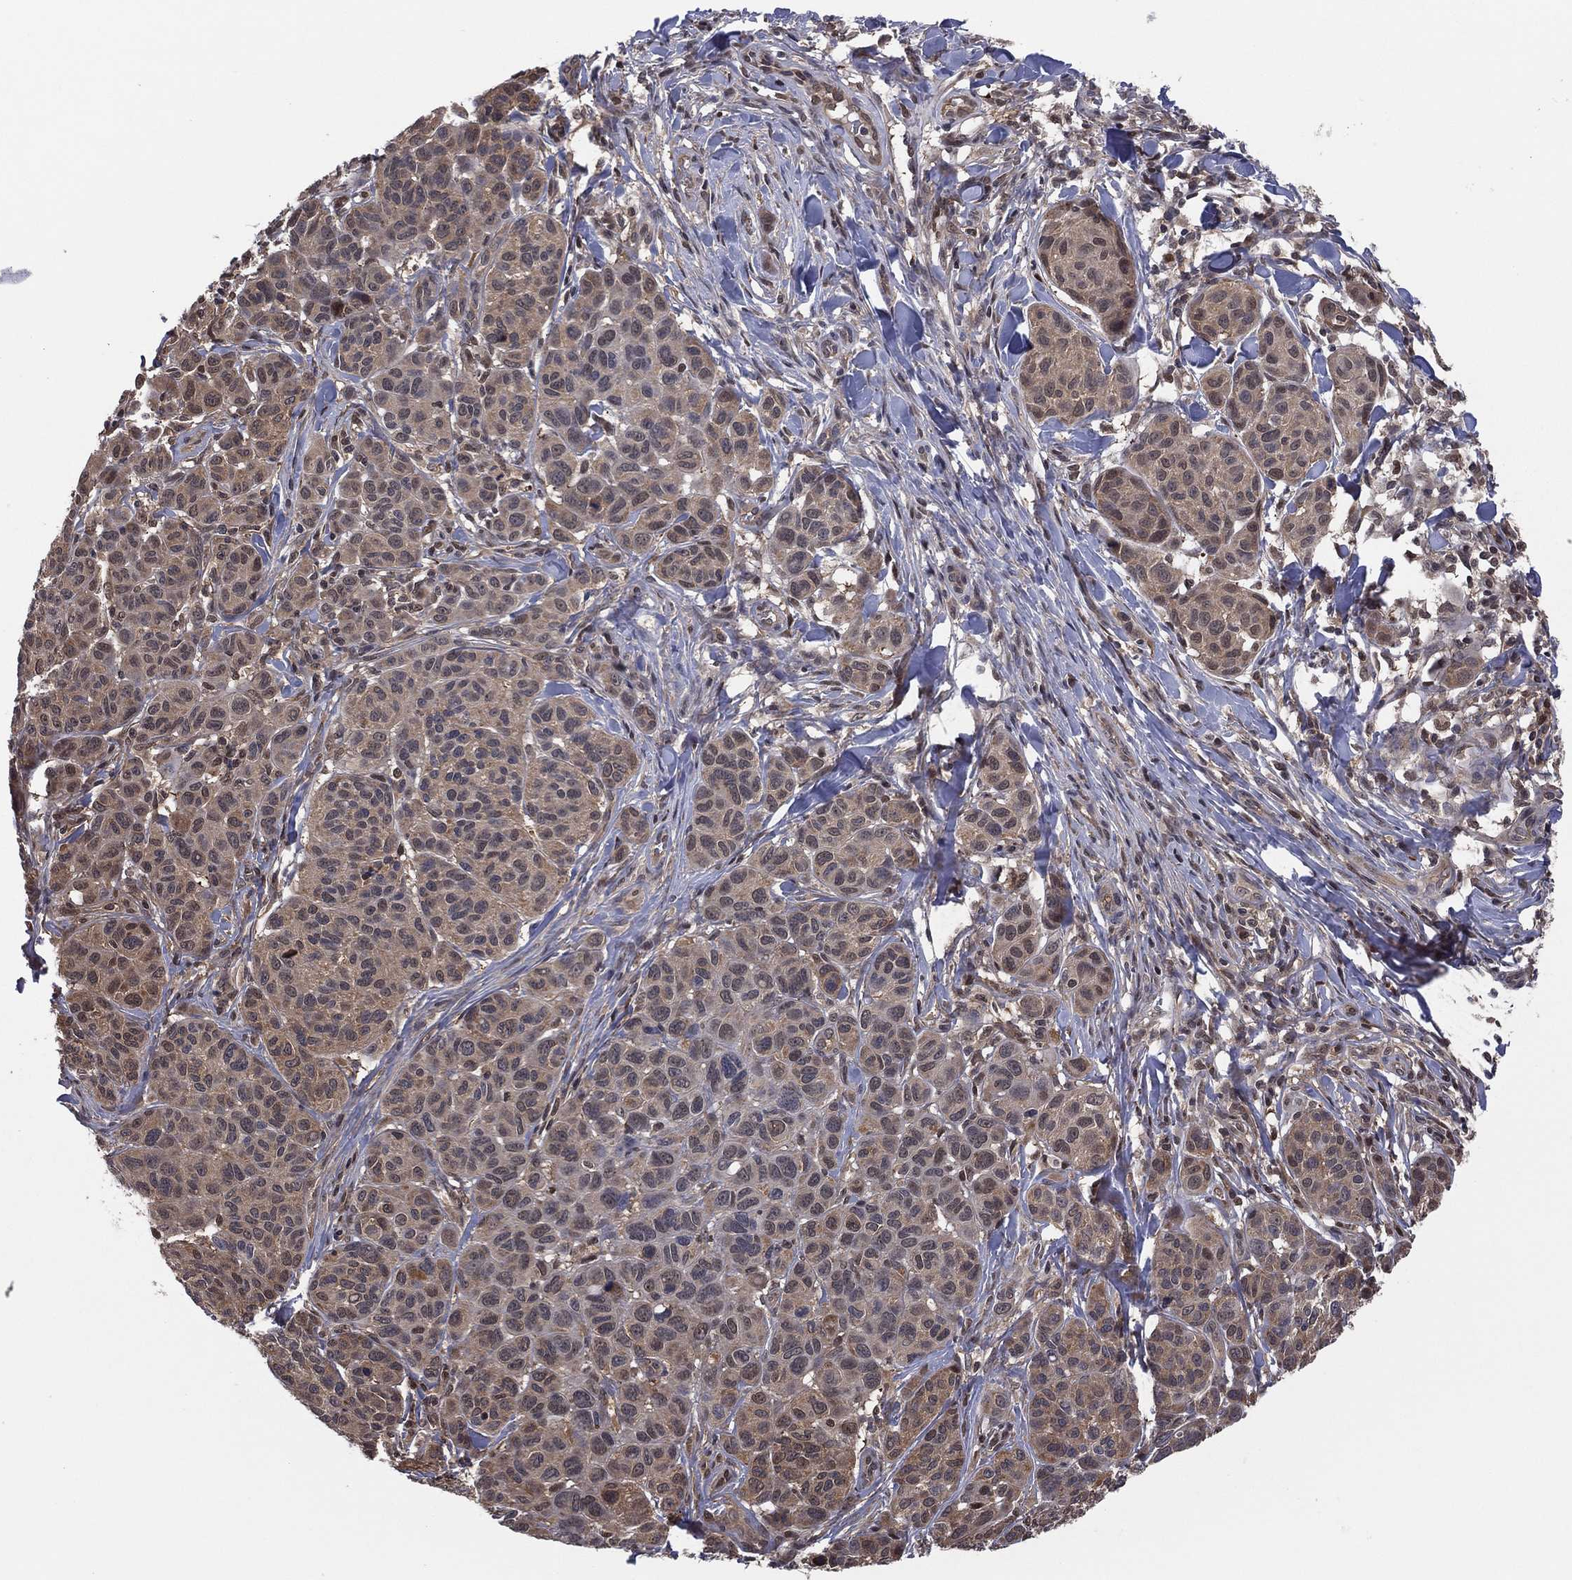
{"staining": {"intensity": "moderate", "quantity": "25%-75%", "location": "cytoplasmic/membranous"}, "tissue": "melanoma", "cell_type": "Tumor cells", "image_type": "cancer", "snomed": [{"axis": "morphology", "description": "Malignant melanoma, NOS"}, {"axis": "topography", "description": "Skin"}], "caption": "Malignant melanoma stained with a protein marker reveals moderate staining in tumor cells.", "gene": "ICOSLG", "patient": {"sex": "male", "age": 79}}